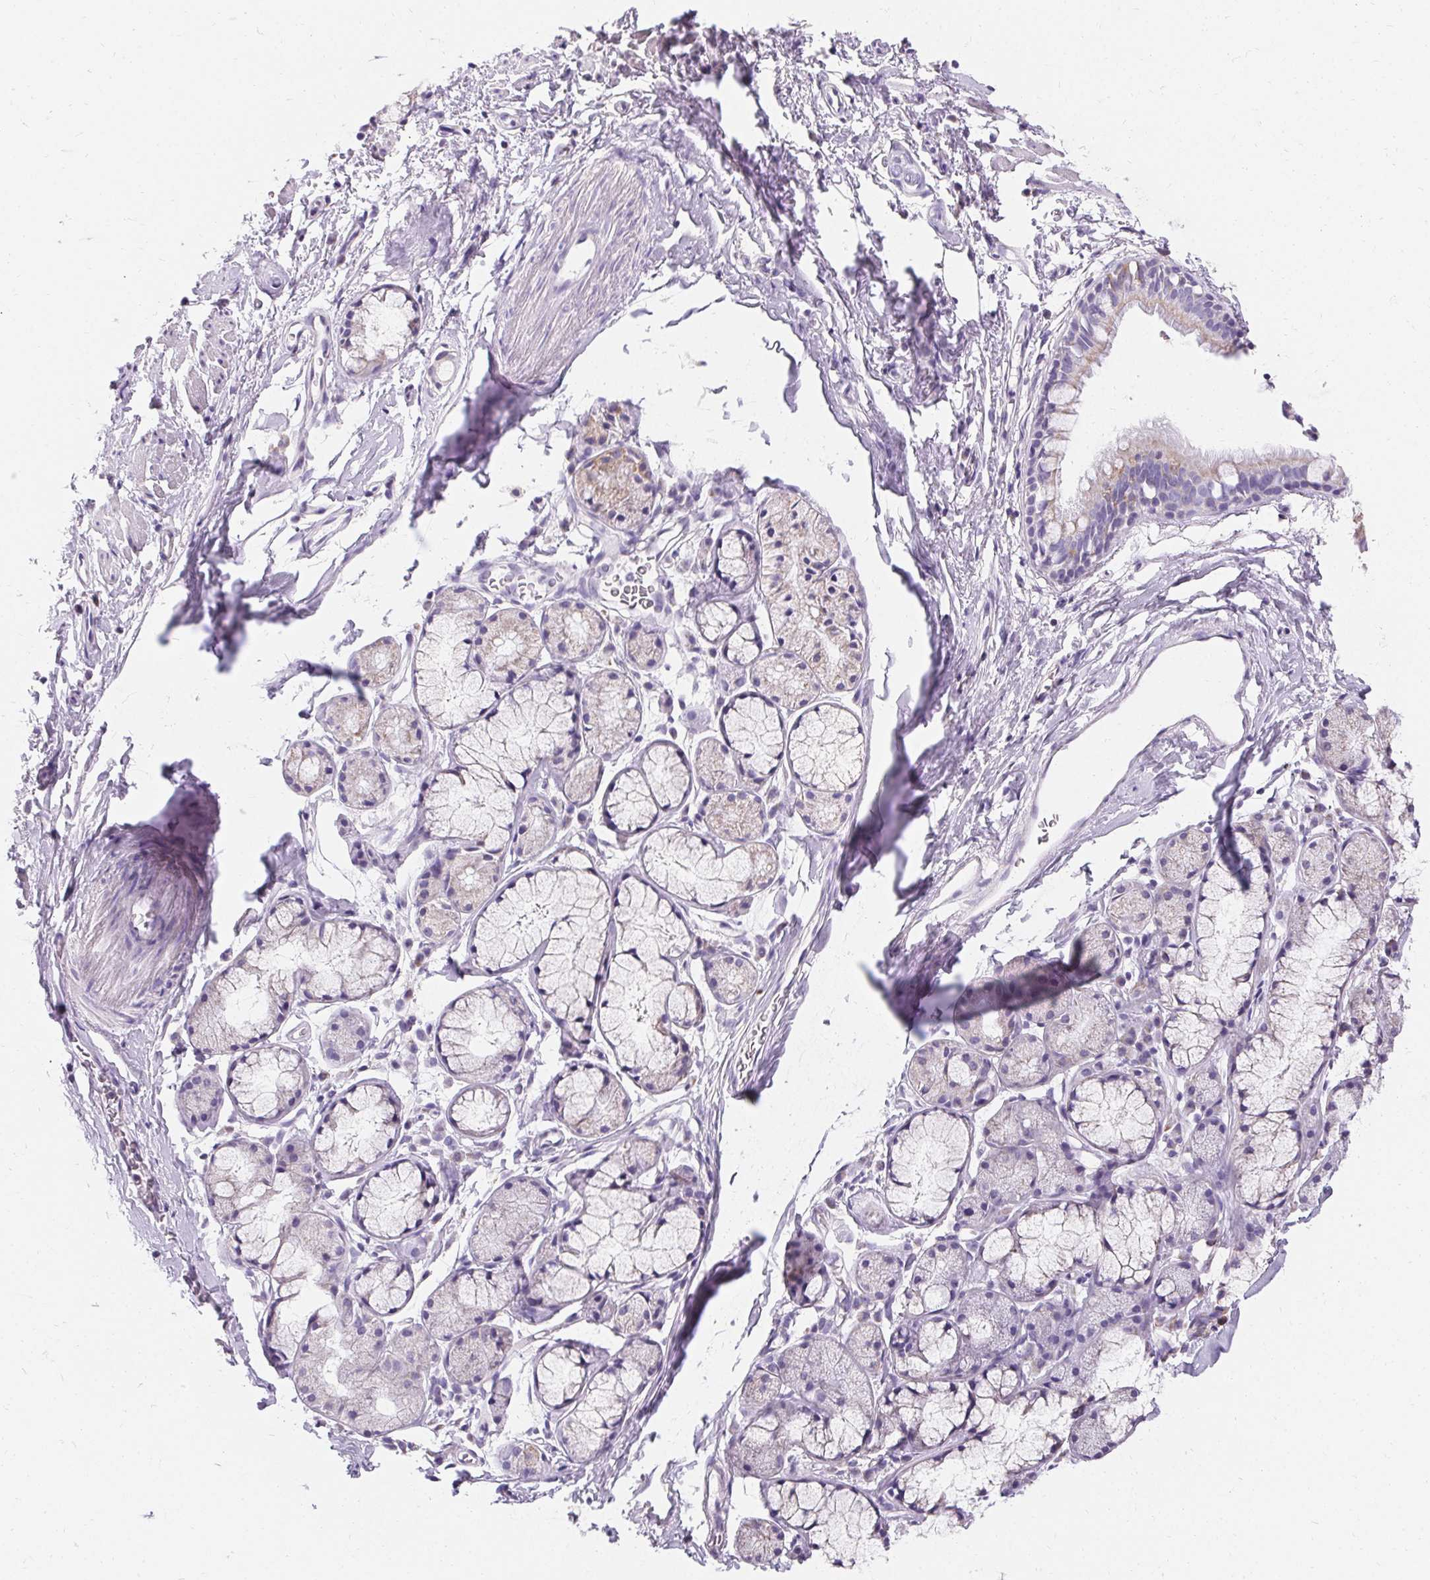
{"staining": {"intensity": "negative", "quantity": "none", "location": "none"}, "tissue": "adipose tissue", "cell_type": "Adipocytes", "image_type": "normal", "snomed": [{"axis": "morphology", "description": "Normal tissue, NOS"}, {"axis": "topography", "description": "Lymph node"}, {"axis": "topography", "description": "Cartilage tissue"}, {"axis": "topography", "description": "Bronchus"}], "caption": "The IHC photomicrograph has no significant expression in adipocytes of adipose tissue.", "gene": "ASGR2", "patient": {"sex": "female", "age": 70}}